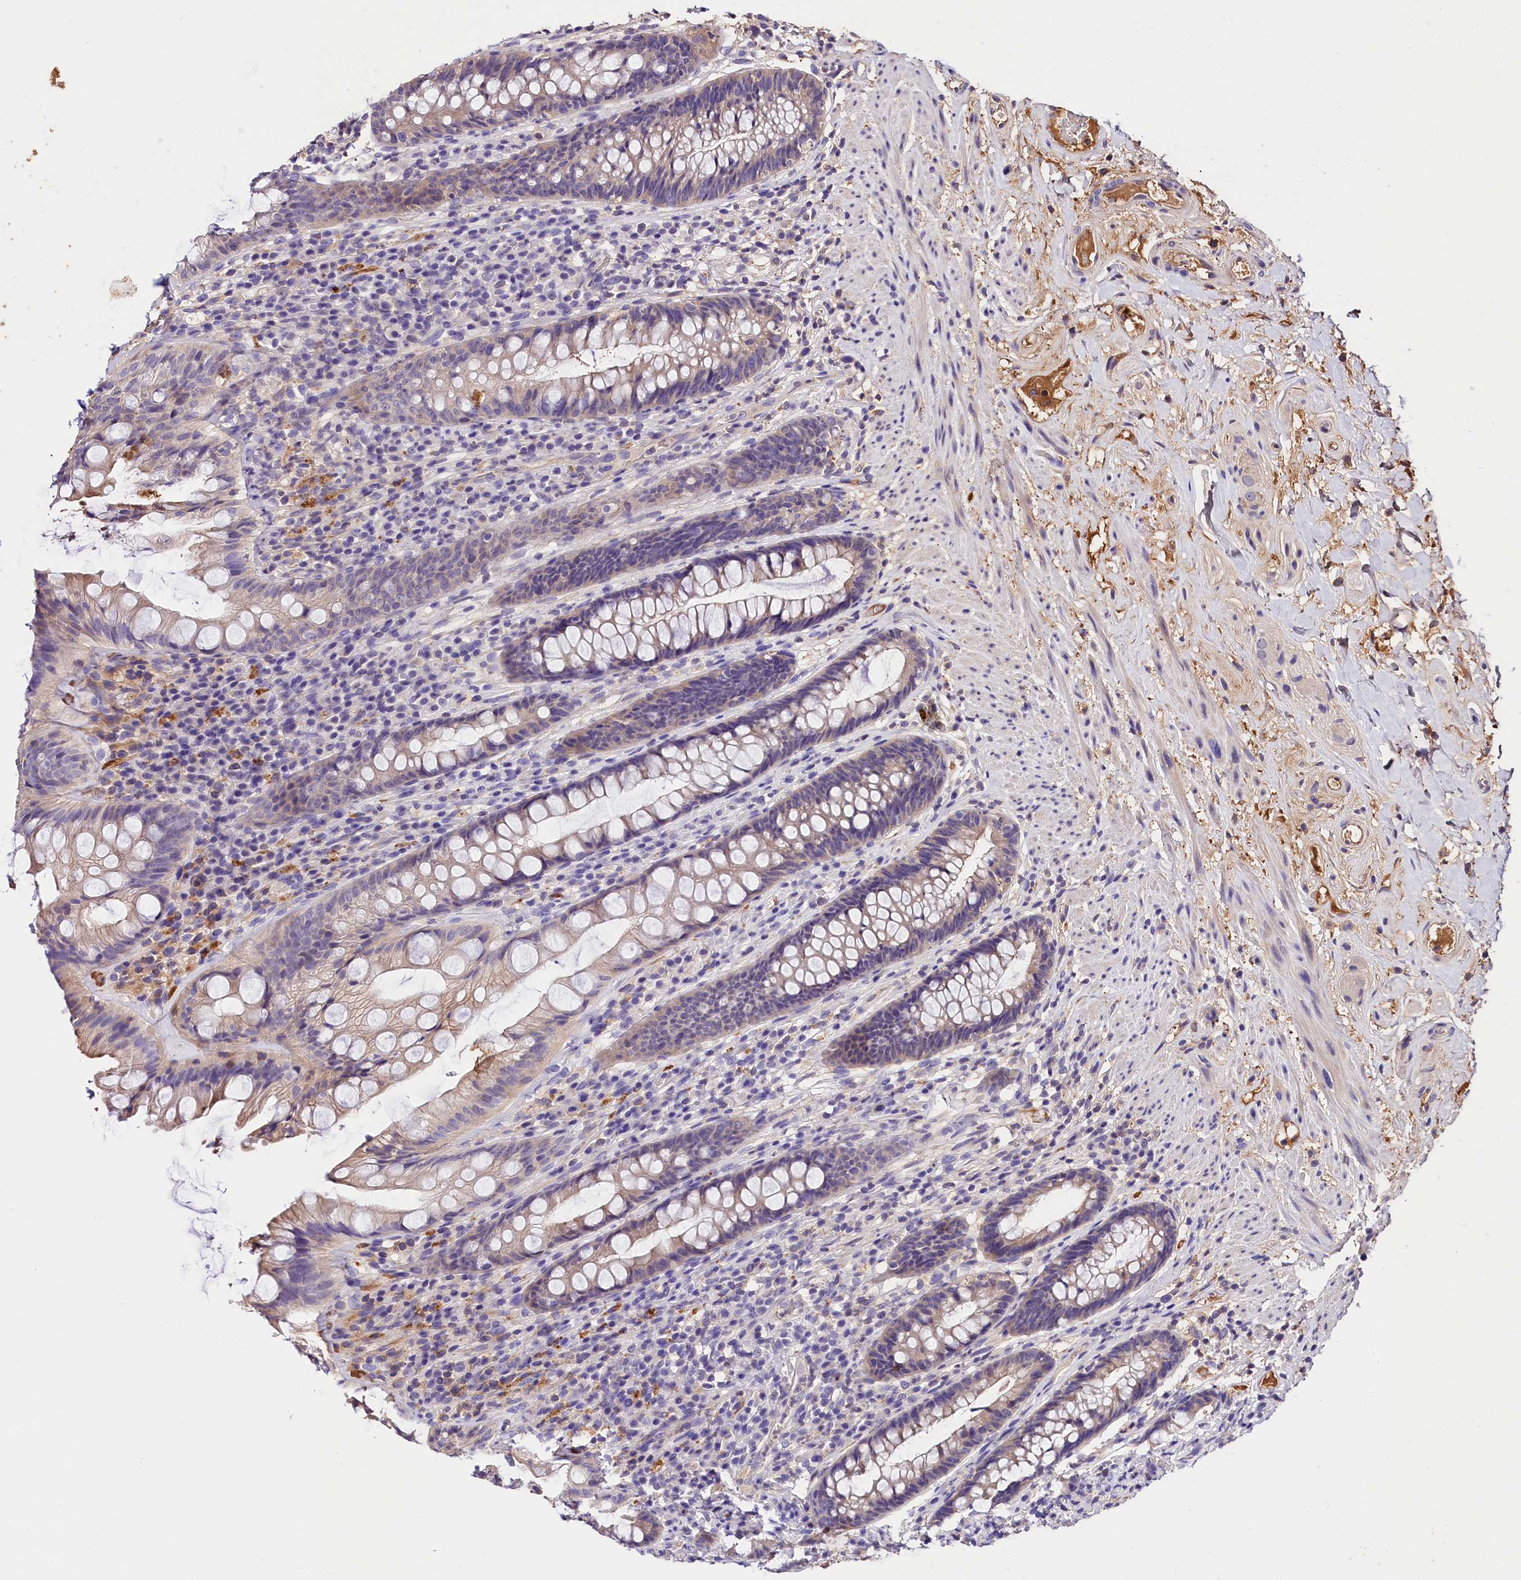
{"staining": {"intensity": "weak", "quantity": "<25%", "location": "cytoplasmic/membranous"}, "tissue": "rectum", "cell_type": "Glandular cells", "image_type": "normal", "snomed": [{"axis": "morphology", "description": "Normal tissue, NOS"}, {"axis": "topography", "description": "Rectum"}], "caption": "High magnification brightfield microscopy of unremarkable rectum stained with DAB (3,3'-diaminobenzidine) (brown) and counterstained with hematoxylin (blue): glandular cells show no significant expression.", "gene": "ARMC6", "patient": {"sex": "male", "age": 74}}